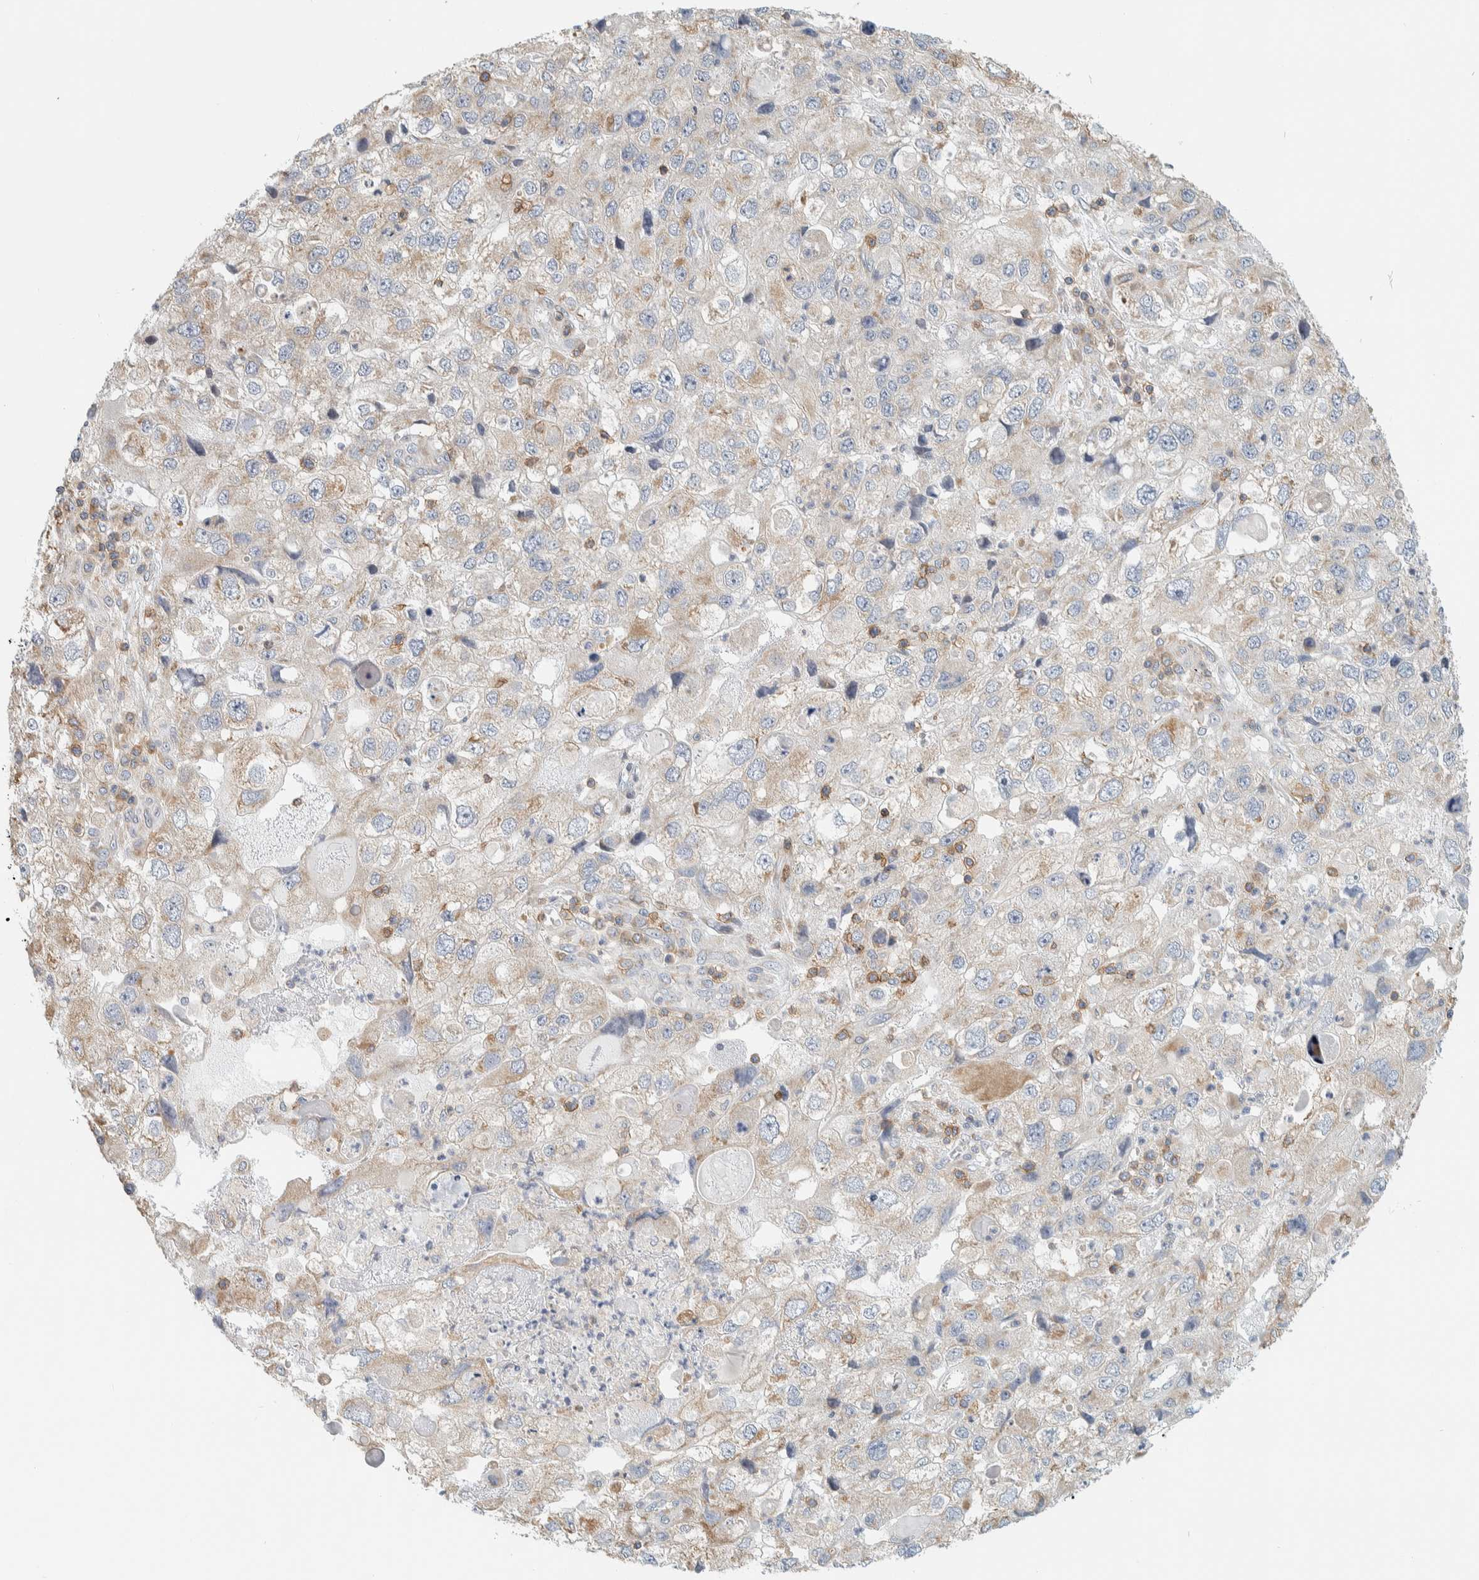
{"staining": {"intensity": "weak", "quantity": "<25%", "location": "cytoplasmic/membranous"}, "tissue": "endometrial cancer", "cell_type": "Tumor cells", "image_type": "cancer", "snomed": [{"axis": "morphology", "description": "Adenocarcinoma, NOS"}, {"axis": "topography", "description": "Endometrium"}], "caption": "An image of human endometrial cancer (adenocarcinoma) is negative for staining in tumor cells.", "gene": "CCDC57", "patient": {"sex": "female", "age": 49}}